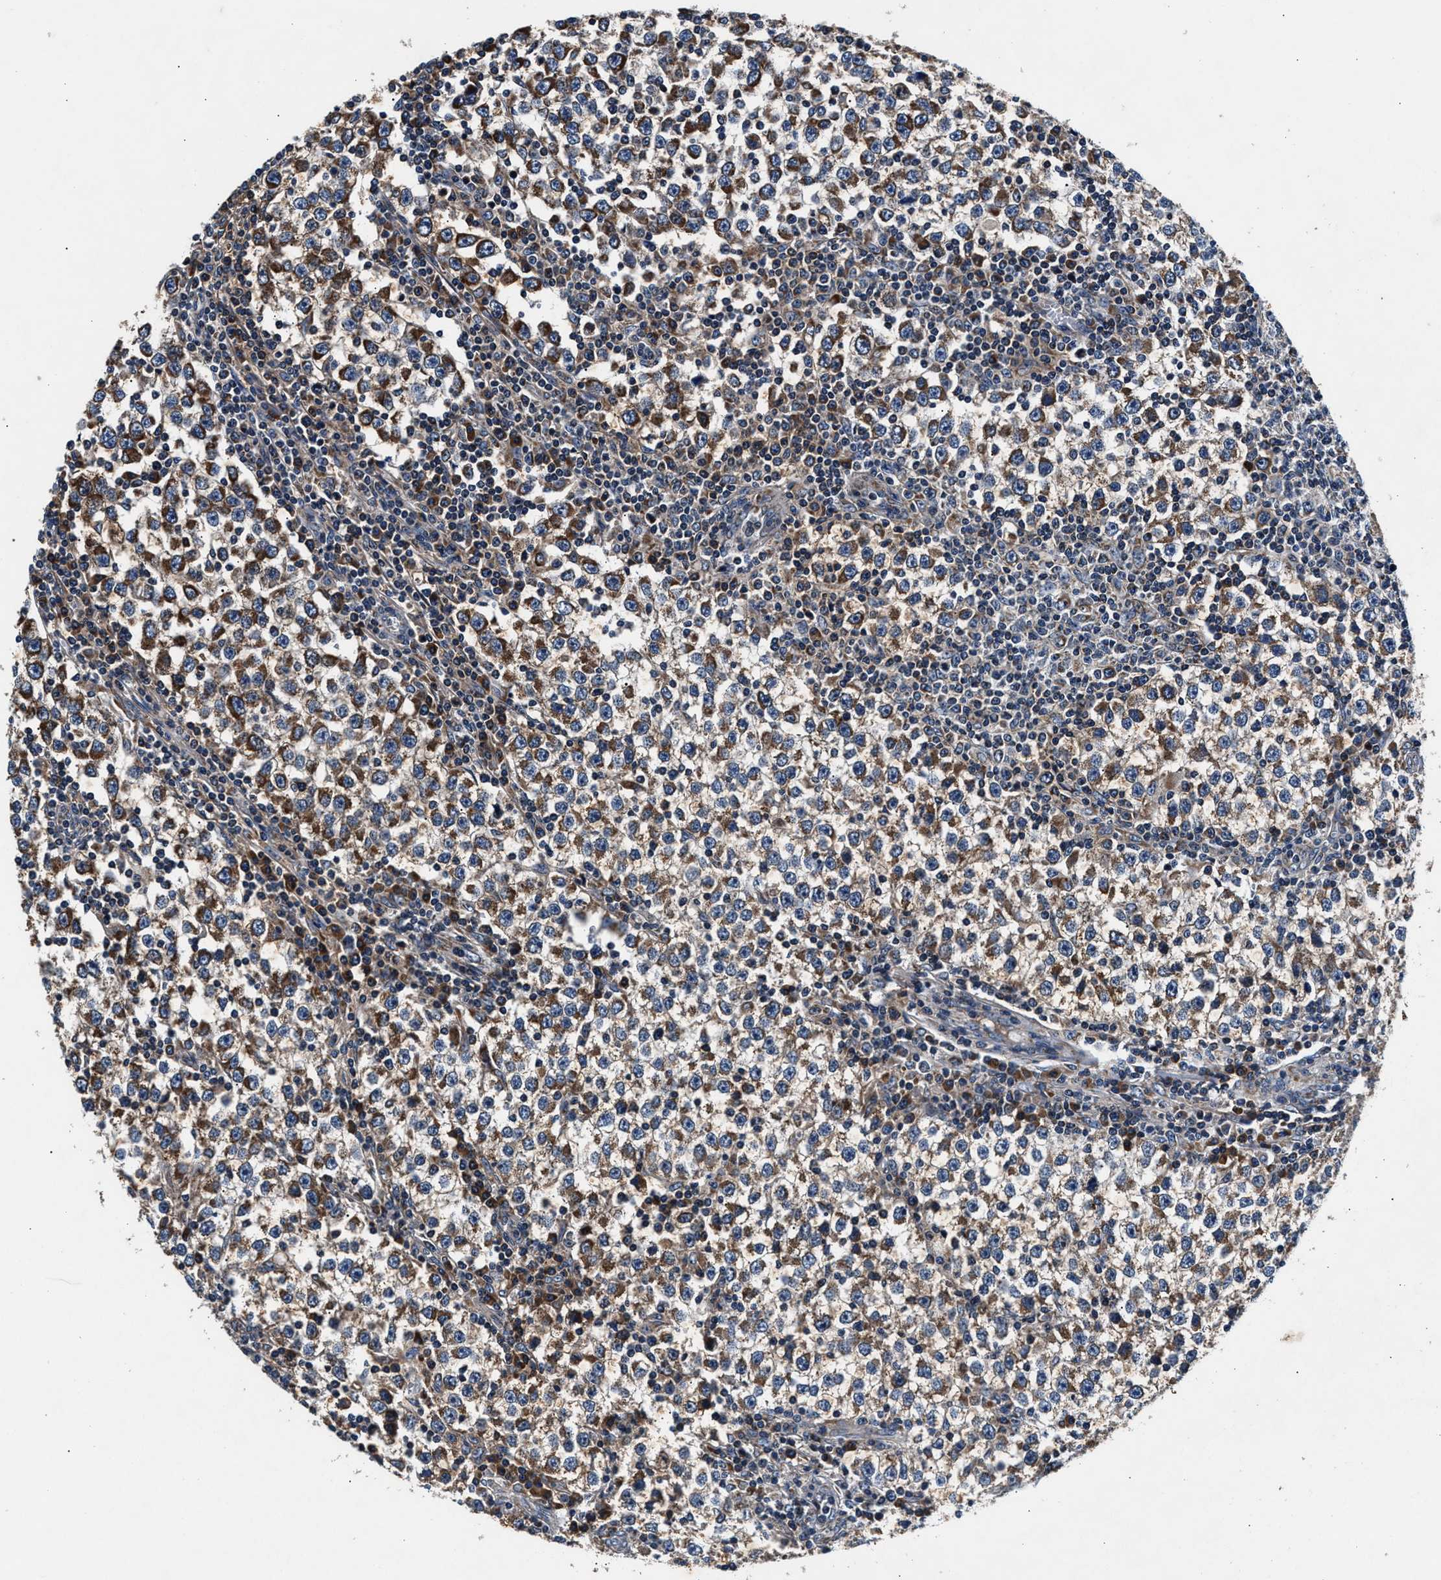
{"staining": {"intensity": "strong", "quantity": "25%-75%", "location": "cytoplasmic/membranous"}, "tissue": "testis cancer", "cell_type": "Tumor cells", "image_type": "cancer", "snomed": [{"axis": "morphology", "description": "Seminoma, NOS"}, {"axis": "topography", "description": "Testis"}], "caption": "Immunohistochemical staining of human seminoma (testis) exhibits high levels of strong cytoplasmic/membranous positivity in about 25%-75% of tumor cells. Immunohistochemistry stains the protein in brown and the nuclei are stained blue.", "gene": "IMMT", "patient": {"sex": "male", "age": 65}}